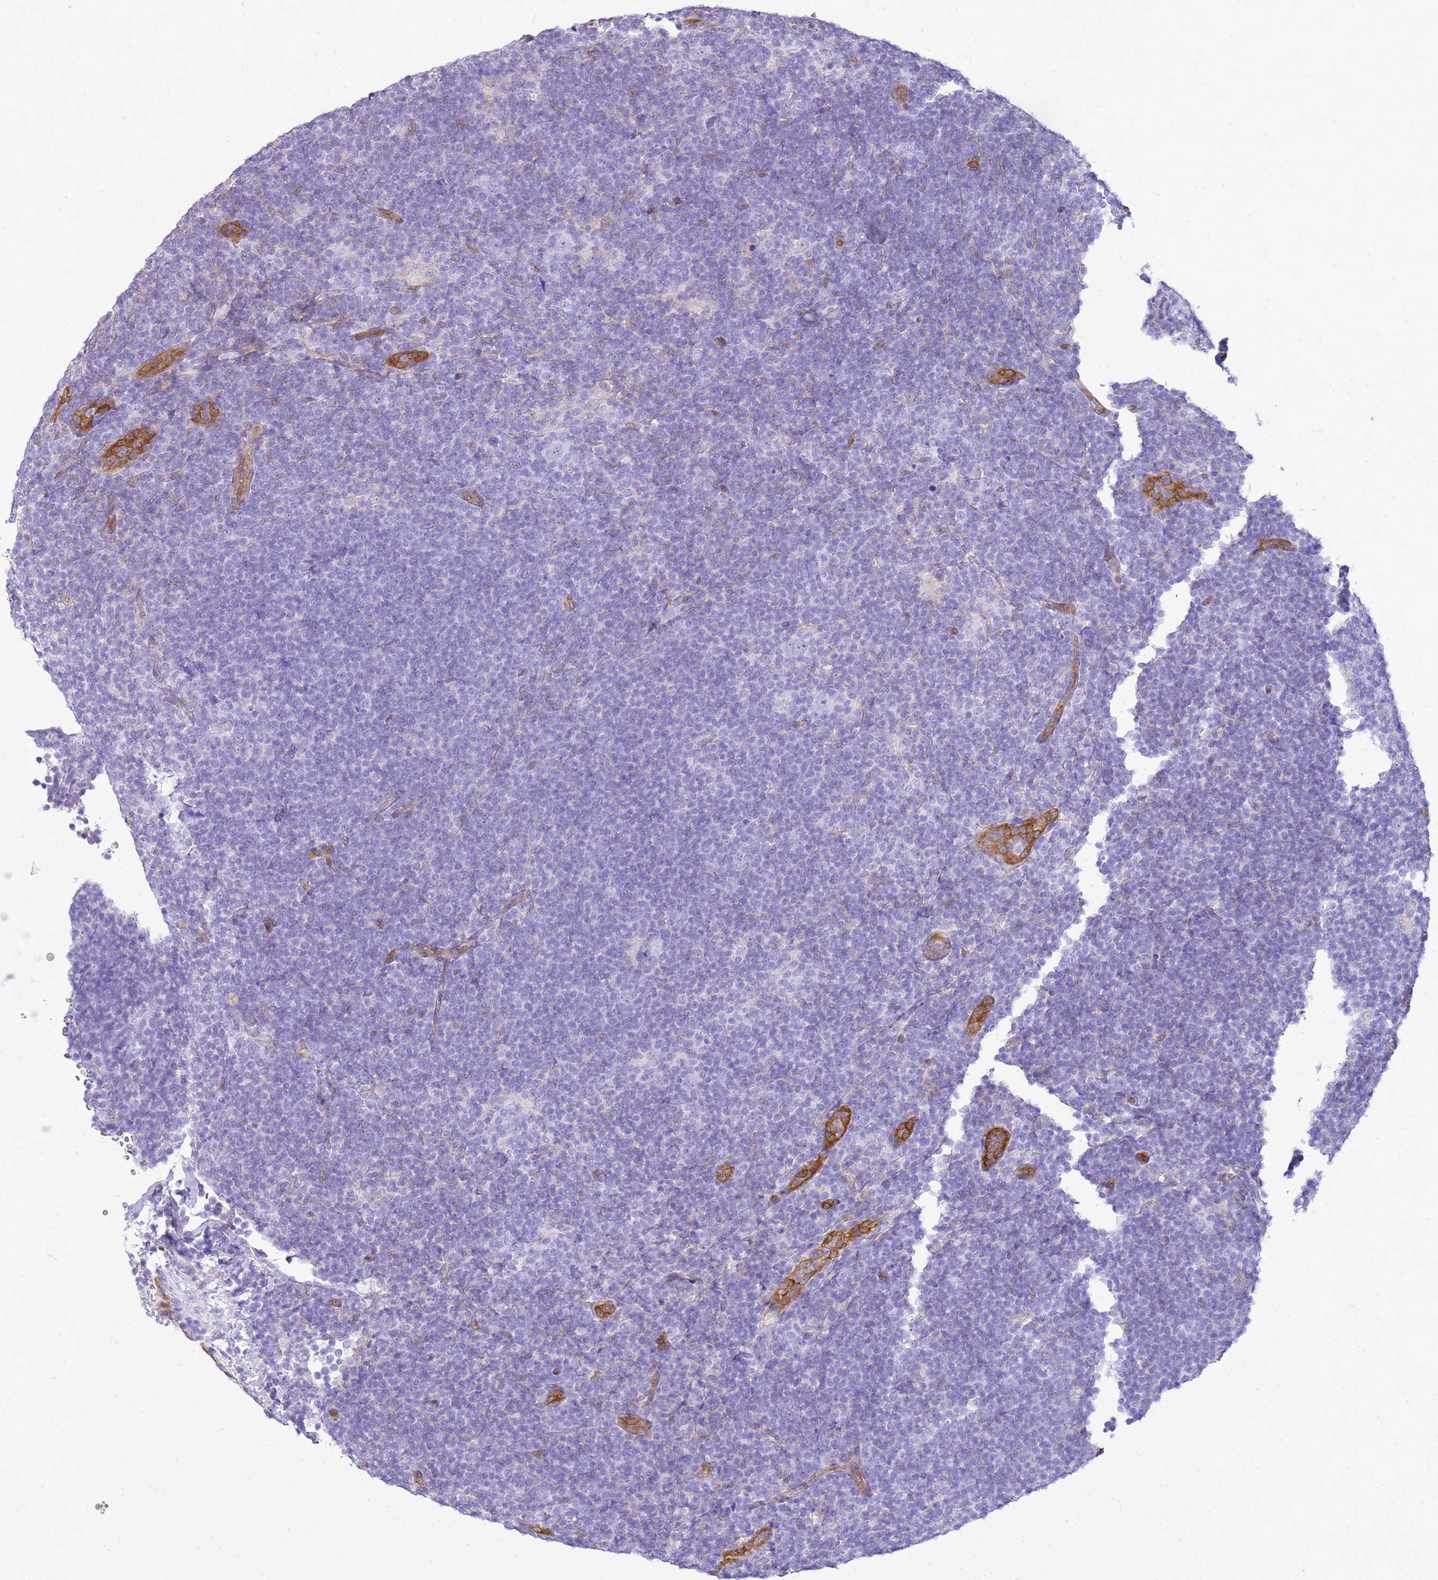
{"staining": {"intensity": "negative", "quantity": "none", "location": "none"}, "tissue": "lymphoma", "cell_type": "Tumor cells", "image_type": "cancer", "snomed": [{"axis": "morphology", "description": "Hodgkin's disease, NOS"}, {"axis": "topography", "description": "Lymph node"}], "caption": "Micrograph shows no significant protein positivity in tumor cells of lymphoma.", "gene": "SULT1E1", "patient": {"sex": "female", "age": 57}}